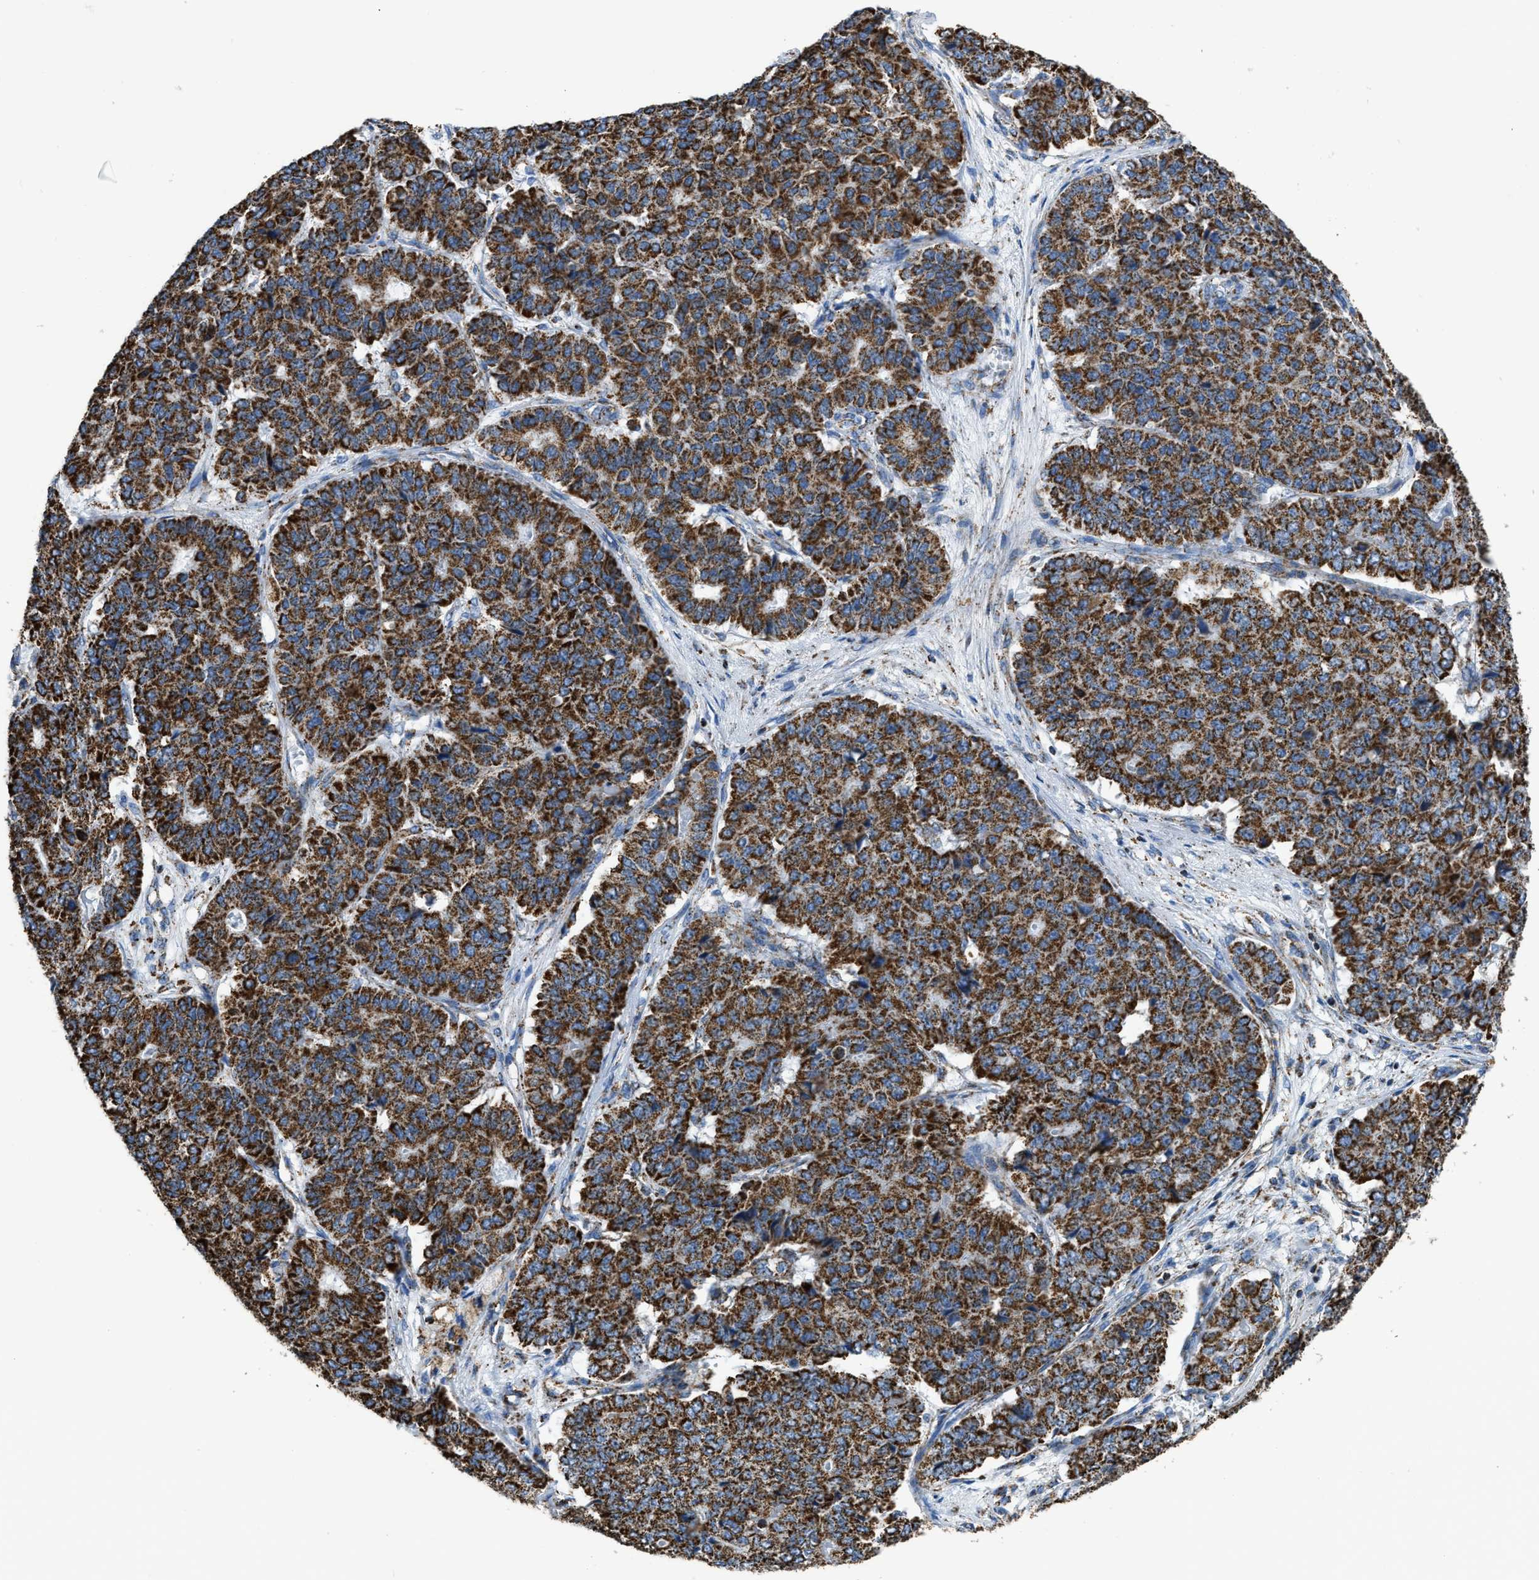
{"staining": {"intensity": "strong", "quantity": ">75%", "location": "cytoplasmic/membranous"}, "tissue": "pancreatic cancer", "cell_type": "Tumor cells", "image_type": "cancer", "snomed": [{"axis": "morphology", "description": "Adenocarcinoma, NOS"}, {"axis": "topography", "description": "Pancreas"}], "caption": "A brown stain shows strong cytoplasmic/membranous expression of a protein in adenocarcinoma (pancreatic) tumor cells. The protein is stained brown, and the nuclei are stained in blue (DAB (3,3'-diaminobenzidine) IHC with brightfield microscopy, high magnification).", "gene": "ETFB", "patient": {"sex": "male", "age": 50}}